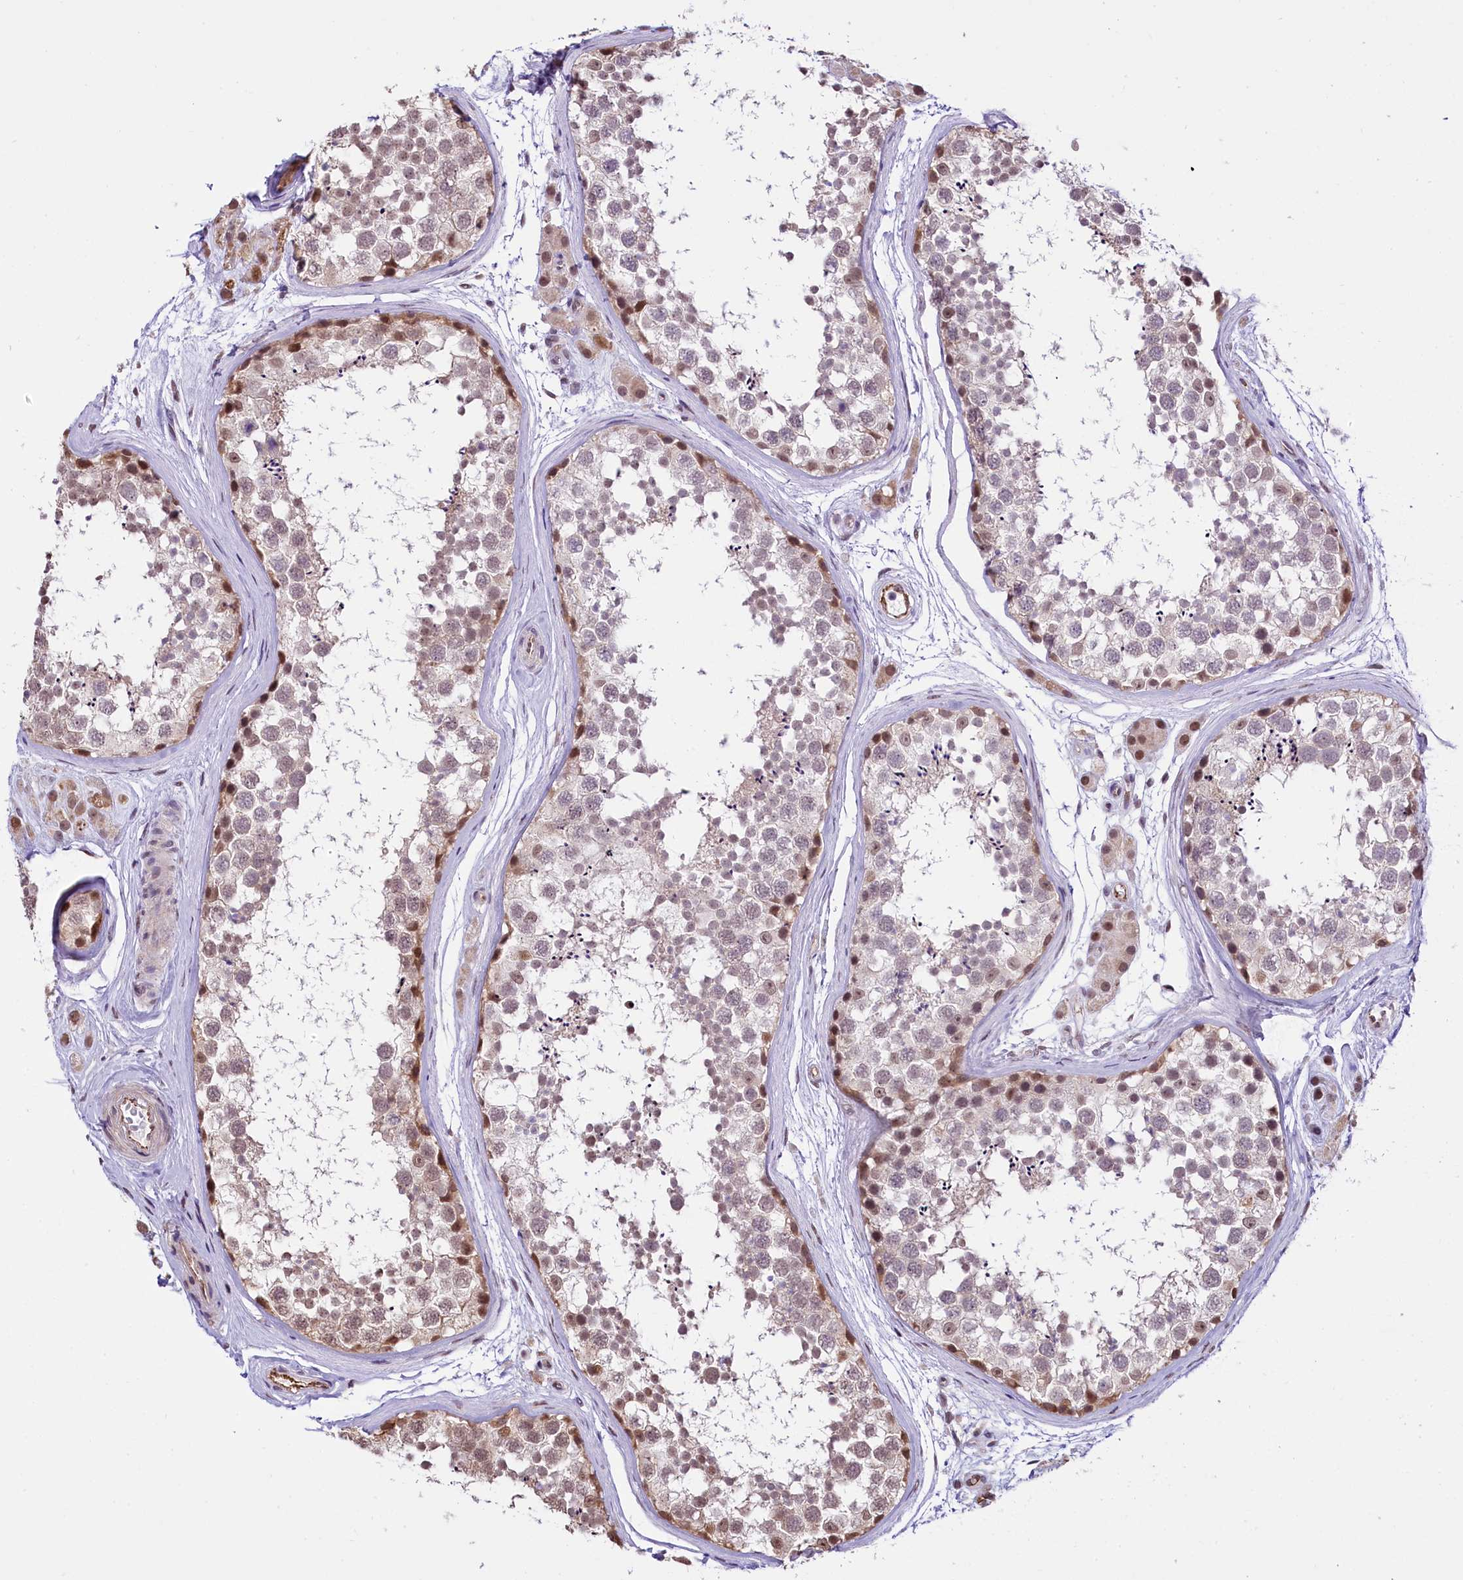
{"staining": {"intensity": "moderate", "quantity": "<25%", "location": "nuclear"}, "tissue": "testis", "cell_type": "Cells in seminiferous ducts", "image_type": "normal", "snomed": [{"axis": "morphology", "description": "Normal tissue, NOS"}, {"axis": "topography", "description": "Testis"}], "caption": "Moderate nuclear protein expression is identified in approximately <25% of cells in seminiferous ducts in testis. The staining is performed using DAB (3,3'-diaminobenzidine) brown chromogen to label protein expression. The nuclei are counter-stained blue using hematoxylin.", "gene": "MRPL54", "patient": {"sex": "male", "age": 56}}